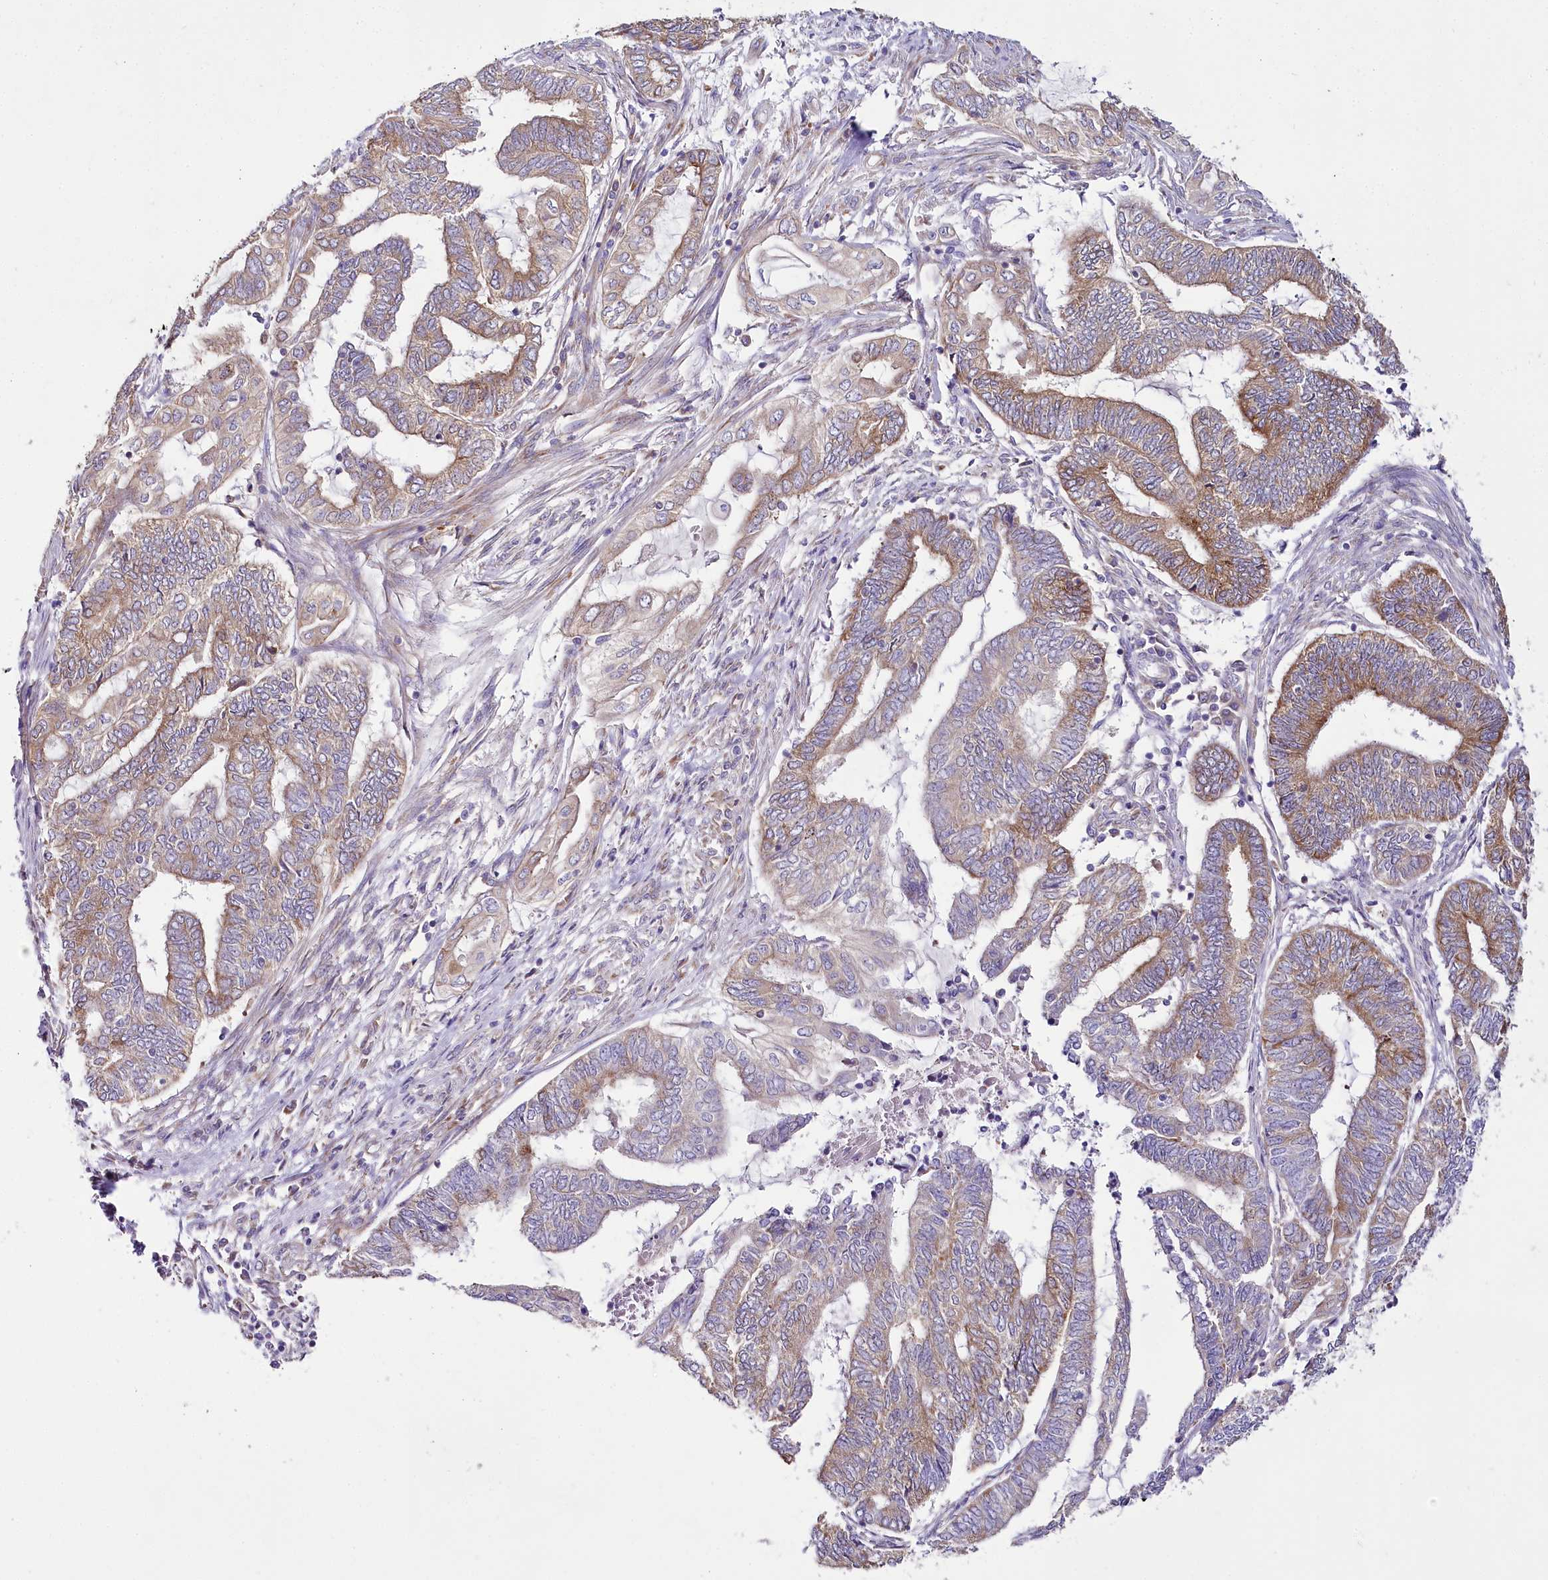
{"staining": {"intensity": "moderate", "quantity": "25%-75%", "location": "cytoplasmic/membranous"}, "tissue": "endometrial cancer", "cell_type": "Tumor cells", "image_type": "cancer", "snomed": [{"axis": "morphology", "description": "Adenocarcinoma, NOS"}, {"axis": "topography", "description": "Uterus"}, {"axis": "topography", "description": "Endometrium"}], "caption": "High-magnification brightfield microscopy of adenocarcinoma (endometrial) stained with DAB (brown) and counterstained with hematoxylin (blue). tumor cells exhibit moderate cytoplasmic/membranous positivity is present in about25%-75% of cells. (DAB (3,3'-diaminobenzidine) IHC, brown staining for protein, blue staining for nuclei).", "gene": "THUMPD3", "patient": {"sex": "female", "age": 70}}